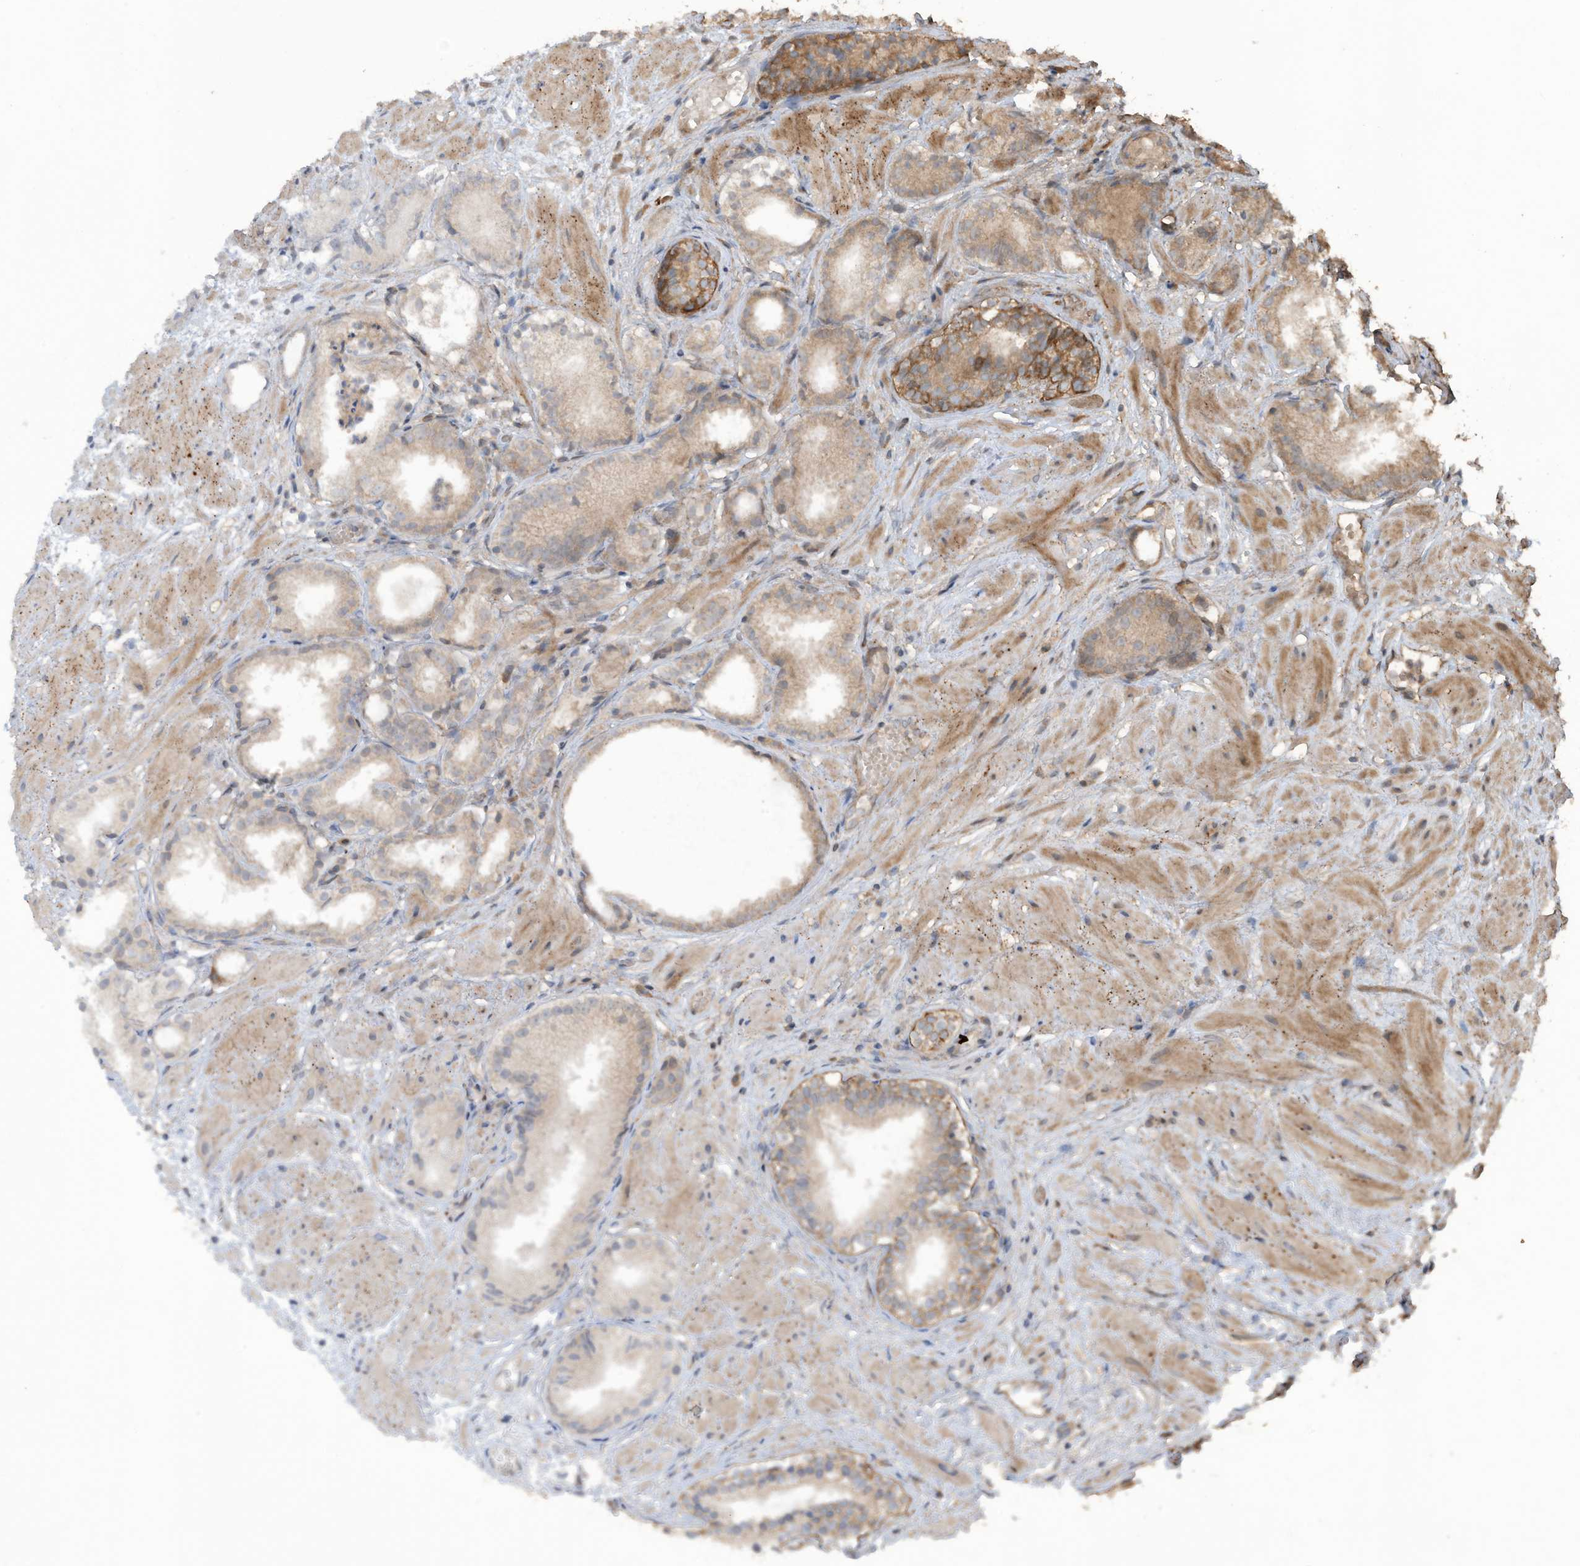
{"staining": {"intensity": "weak", "quantity": "25%-75%", "location": "cytoplasmic/membranous"}, "tissue": "prostate cancer", "cell_type": "Tumor cells", "image_type": "cancer", "snomed": [{"axis": "morphology", "description": "Adenocarcinoma, Low grade"}, {"axis": "topography", "description": "Prostate"}], "caption": "Immunohistochemistry (IHC) photomicrograph of neoplastic tissue: prostate low-grade adenocarcinoma stained using IHC shows low levels of weak protein expression localized specifically in the cytoplasmic/membranous of tumor cells, appearing as a cytoplasmic/membranous brown color.", "gene": "ZNF653", "patient": {"sex": "male", "age": 88}}